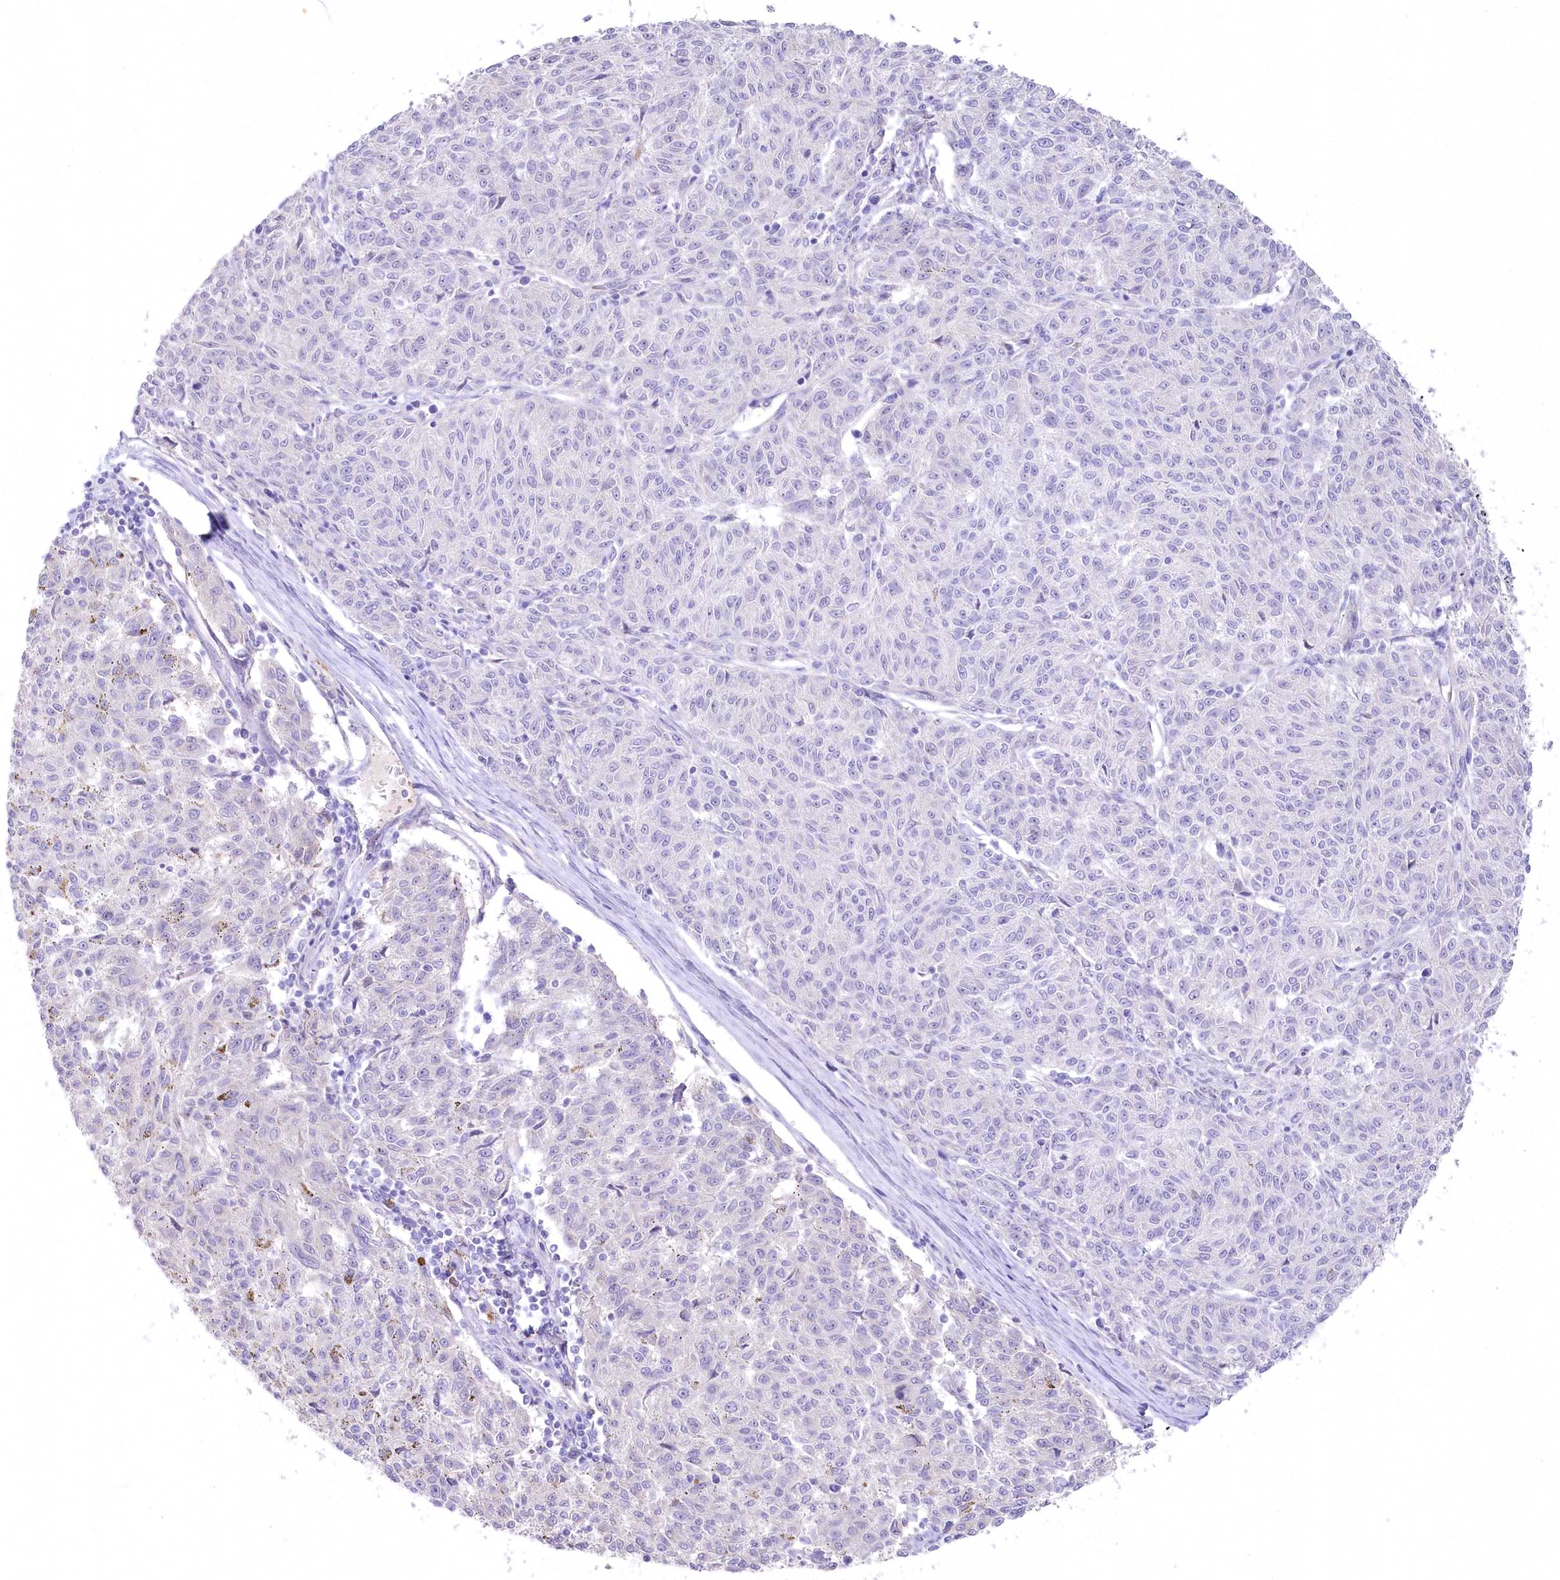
{"staining": {"intensity": "negative", "quantity": "none", "location": "none"}, "tissue": "melanoma", "cell_type": "Tumor cells", "image_type": "cancer", "snomed": [{"axis": "morphology", "description": "Malignant melanoma, NOS"}, {"axis": "topography", "description": "Skin"}], "caption": "Tumor cells show no significant protein staining in malignant melanoma.", "gene": "MYOZ1", "patient": {"sex": "female", "age": 72}}